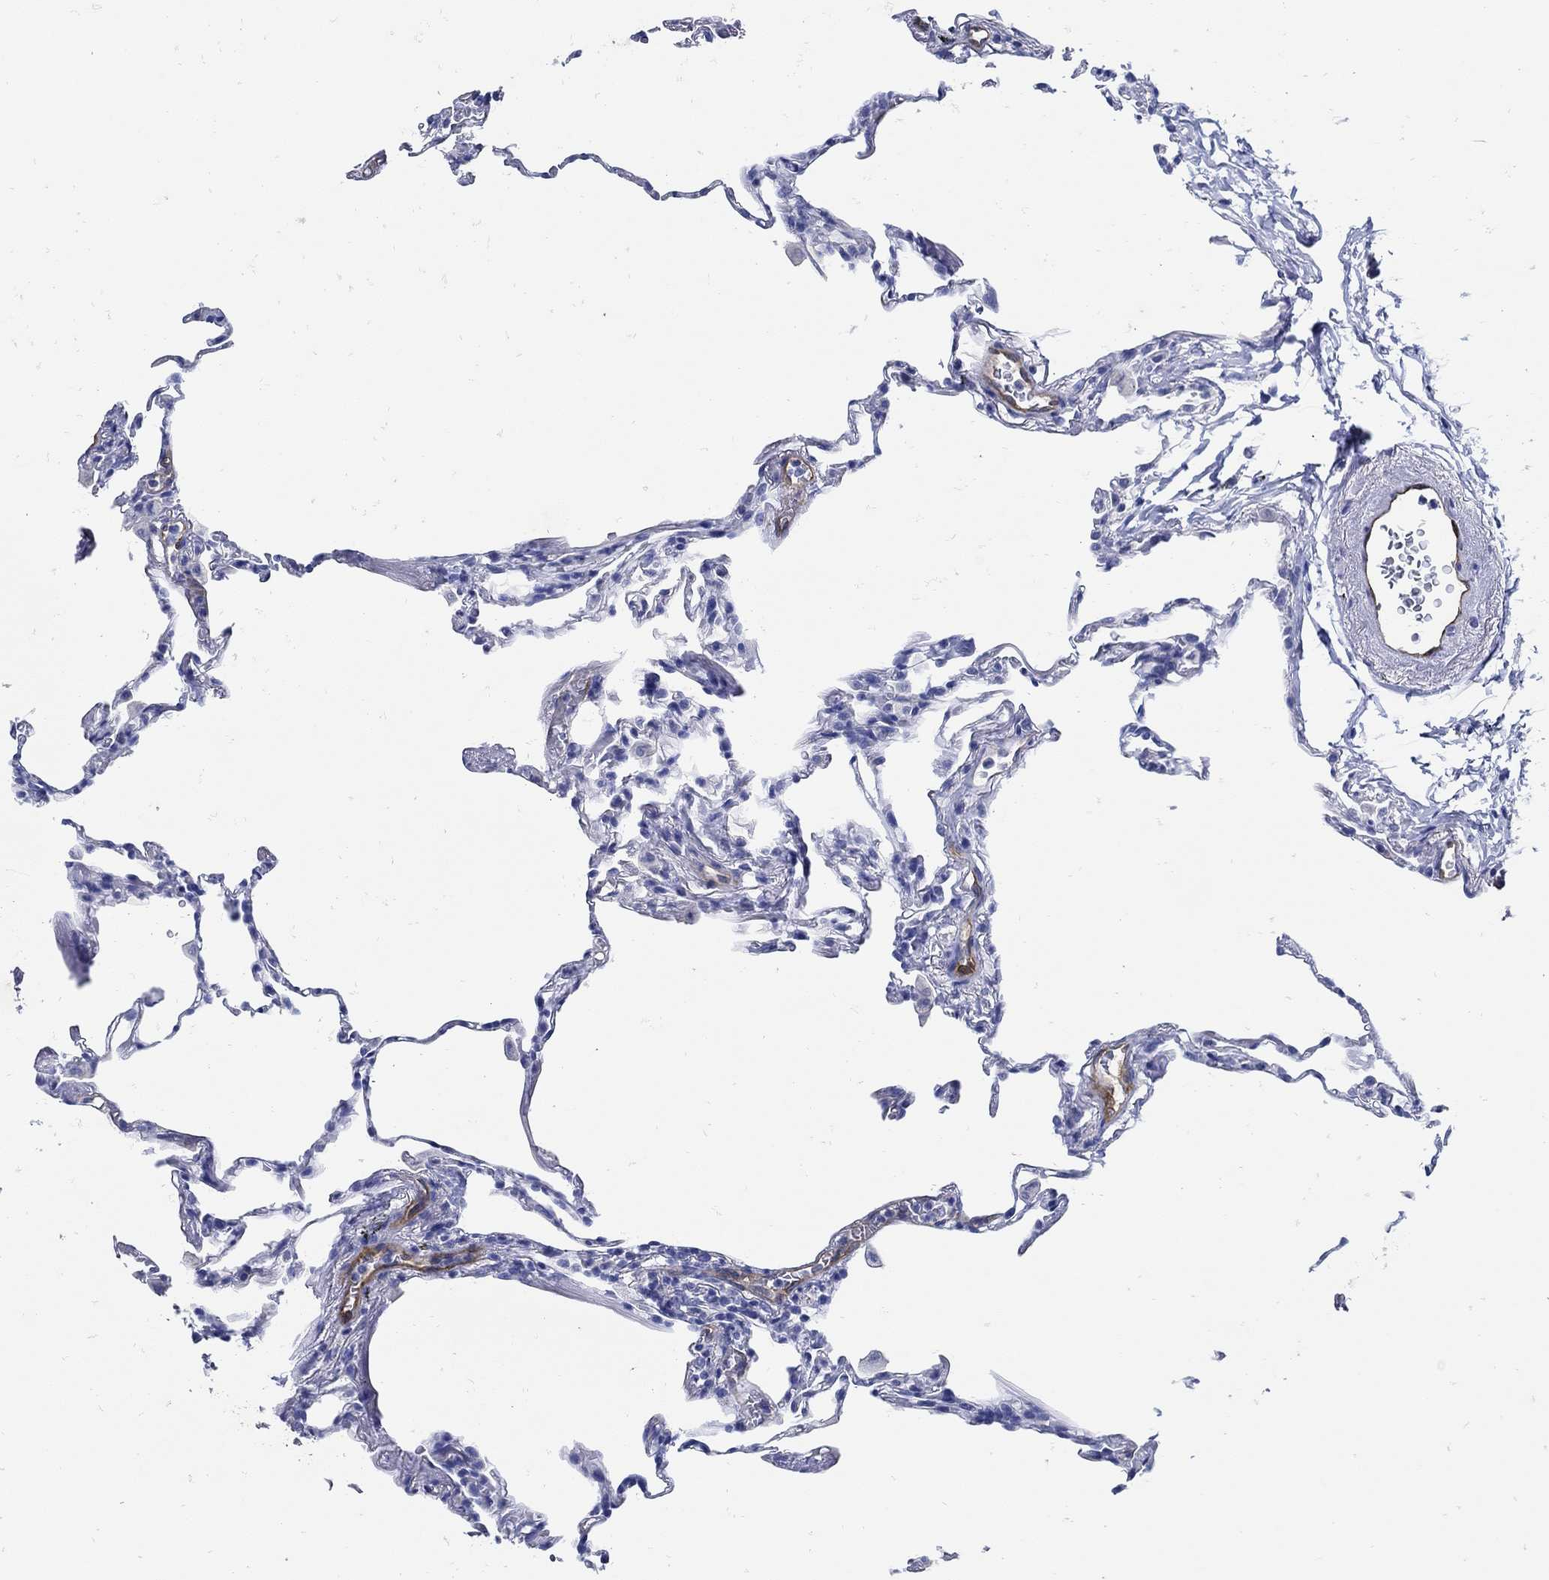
{"staining": {"intensity": "negative", "quantity": "none", "location": "none"}, "tissue": "lung", "cell_type": "Alveolar cells", "image_type": "normal", "snomed": [{"axis": "morphology", "description": "Normal tissue, NOS"}, {"axis": "topography", "description": "Lung"}], "caption": "Alveolar cells are negative for protein expression in normal human lung. (Immunohistochemistry, brightfield microscopy, high magnification).", "gene": "NOS1", "patient": {"sex": "female", "age": 57}}